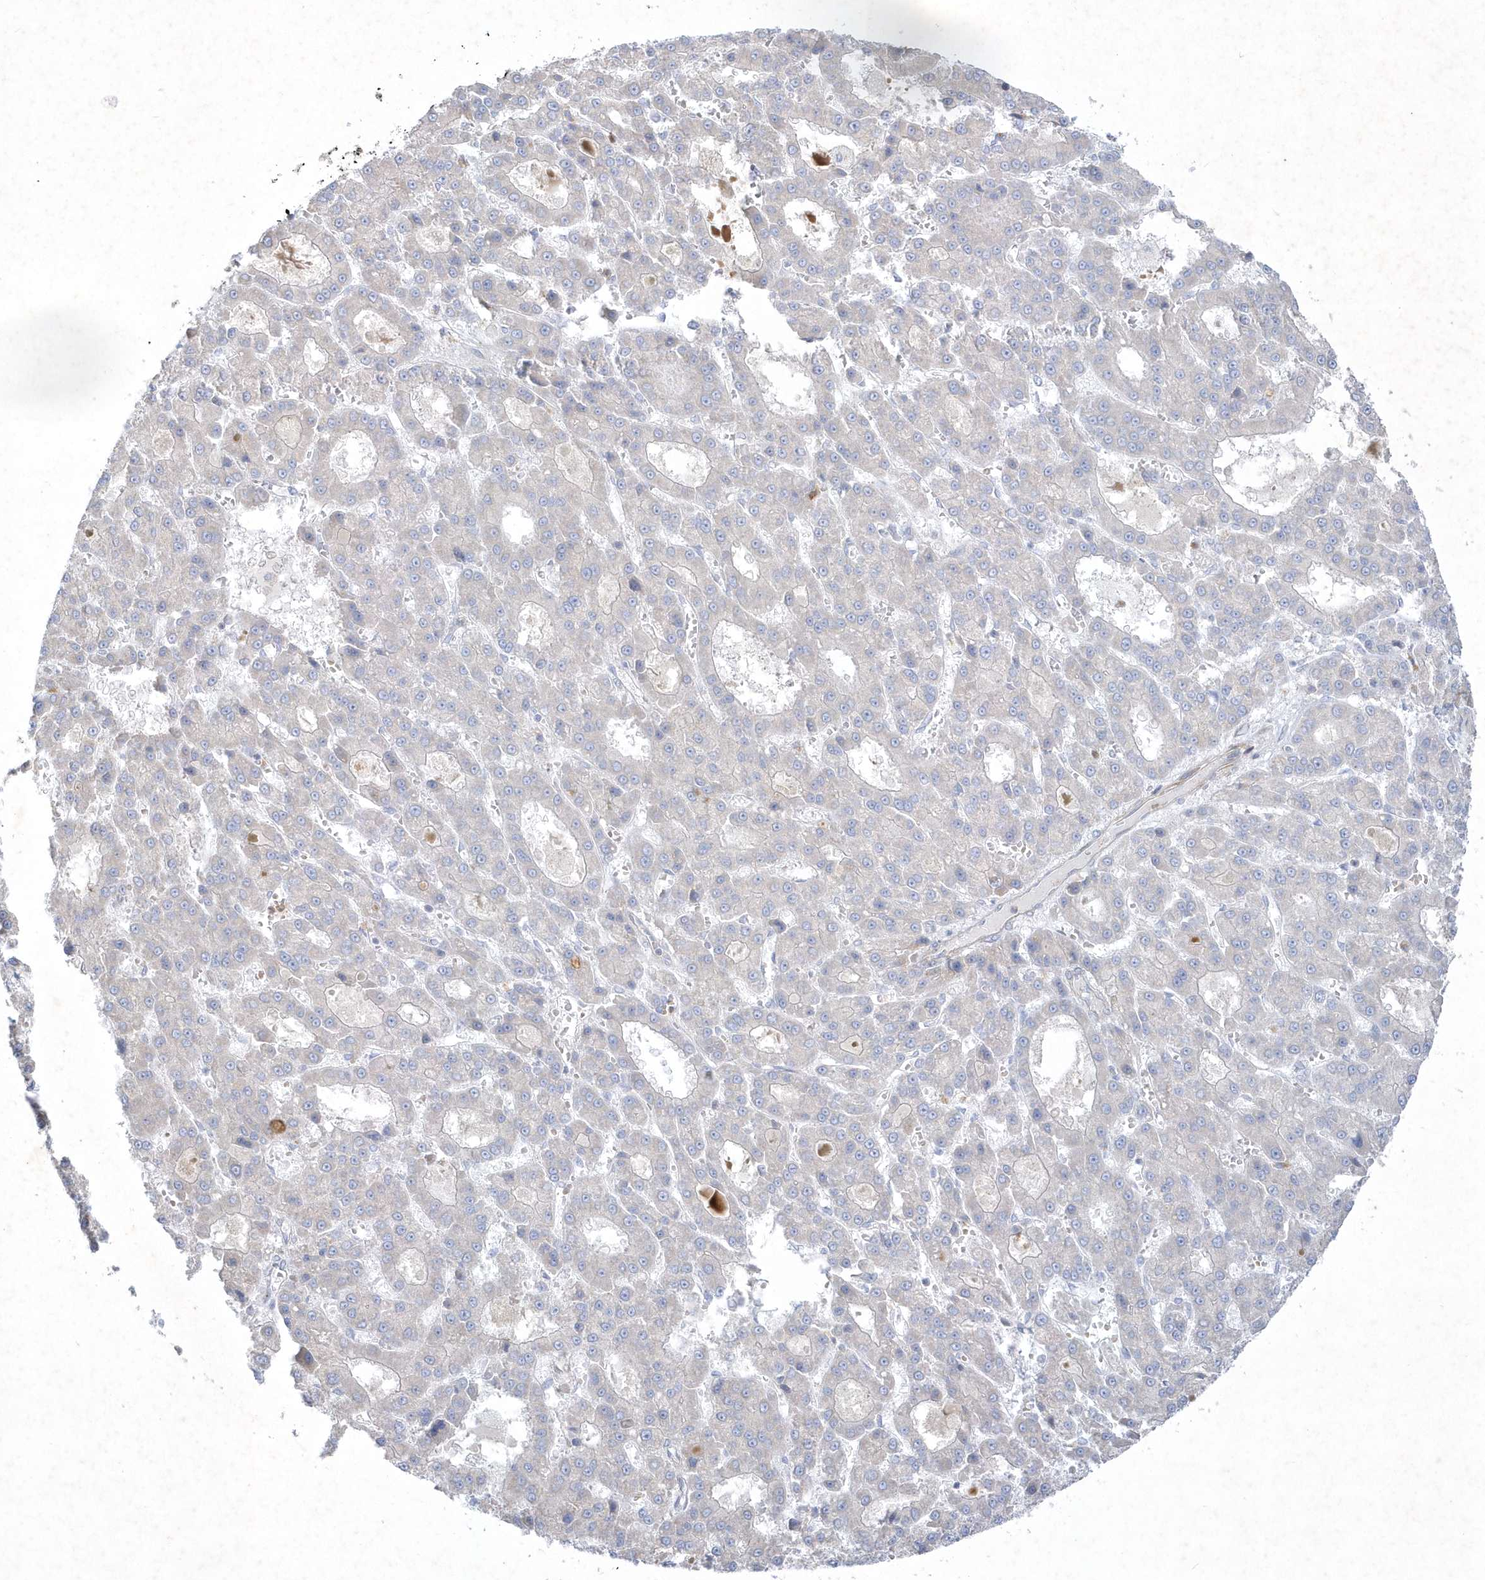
{"staining": {"intensity": "negative", "quantity": "none", "location": "none"}, "tissue": "liver cancer", "cell_type": "Tumor cells", "image_type": "cancer", "snomed": [{"axis": "morphology", "description": "Carcinoma, Hepatocellular, NOS"}, {"axis": "topography", "description": "Liver"}], "caption": "The histopathology image demonstrates no significant positivity in tumor cells of liver hepatocellular carcinoma.", "gene": "LARS1", "patient": {"sex": "male", "age": 70}}